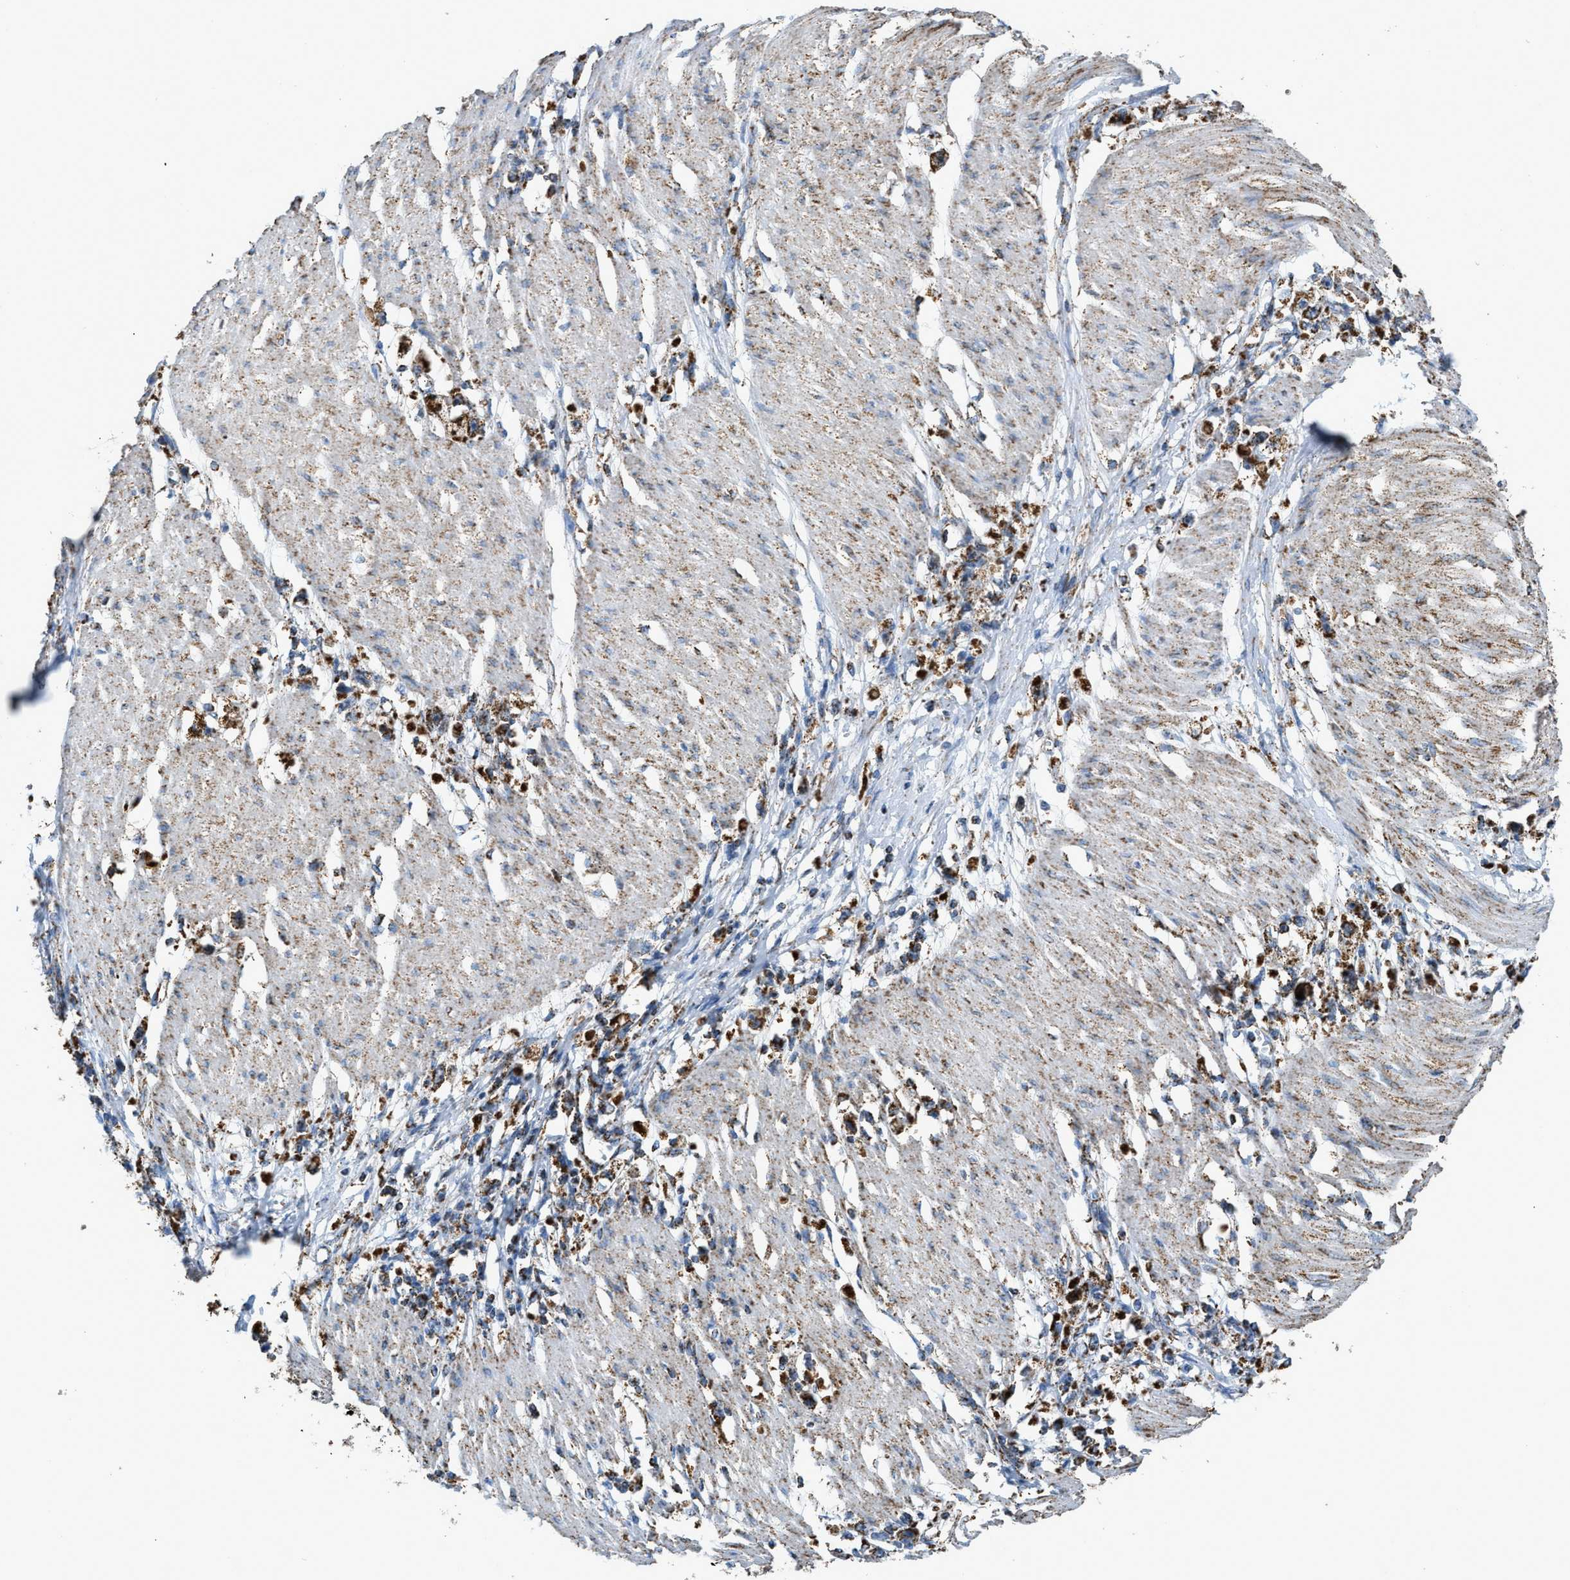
{"staining": {"intensity": "strong", "quantity": ">75%", "location": "cytoplasmic/membranous"}, "tissue": "stomach cancer", "cell_type": "Tumor cells", "image_type": "cancer", "snomed": [{"axis": "morphology", "description": "Adenocarcinoma, NOS"}, {"axis": "topography", "description": "Stomach"}], "caption": "Immunohistochemistry (IHC) staining of stomach cancer, which displays high levels of strong cytoplasmic/membranous expression in approximately >75% of tumor cells indicating strong cytoplasmic/membranous protein expression. The staining was performed using DAB (brown) for protein detection and nuclei were counterstained in hematoxylin (blue).", "gene": "ETFB", "patient": {"sex": "female", "age": 59}}